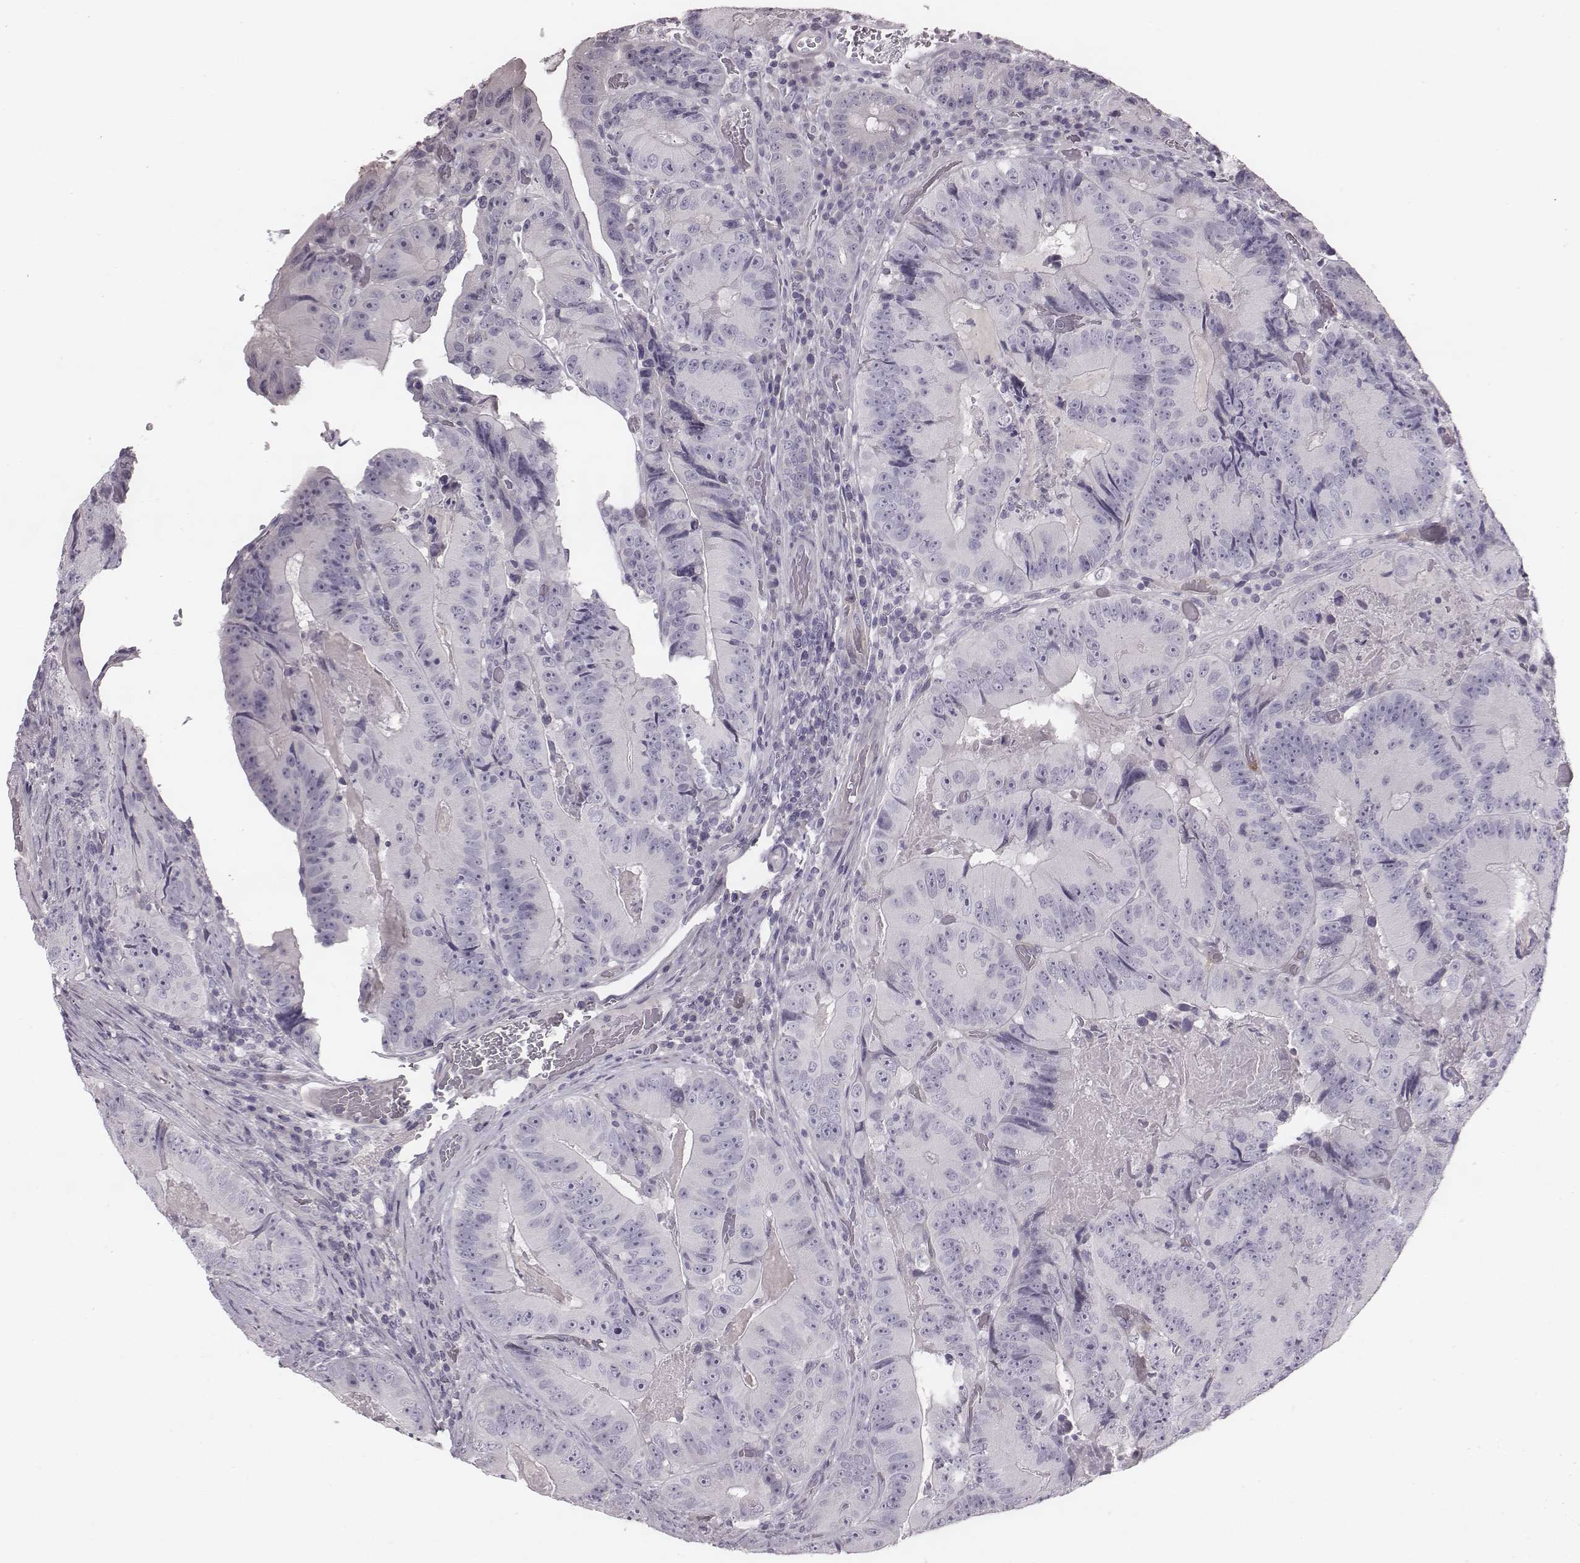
{"staining": {"intensity": "negative", "quantity": "none", "location": "none"}, "tissue": "colorectal cancer", "cell_type": "Tumor cells", "image_type": "cancer", "snomed": [{"axis": "morphology", "description": "Adenocarcinoma, NOS"}, {"axis": "topography", "description": "Colon"}], "caption": "Tumor cells show no significant protein expression in colorectal cancer (adenocarcinoma). (IHC, brightfield microscopy, high magnification).", "gene": "PDE8B", "patient": {"sex": "female", "age": 86}}